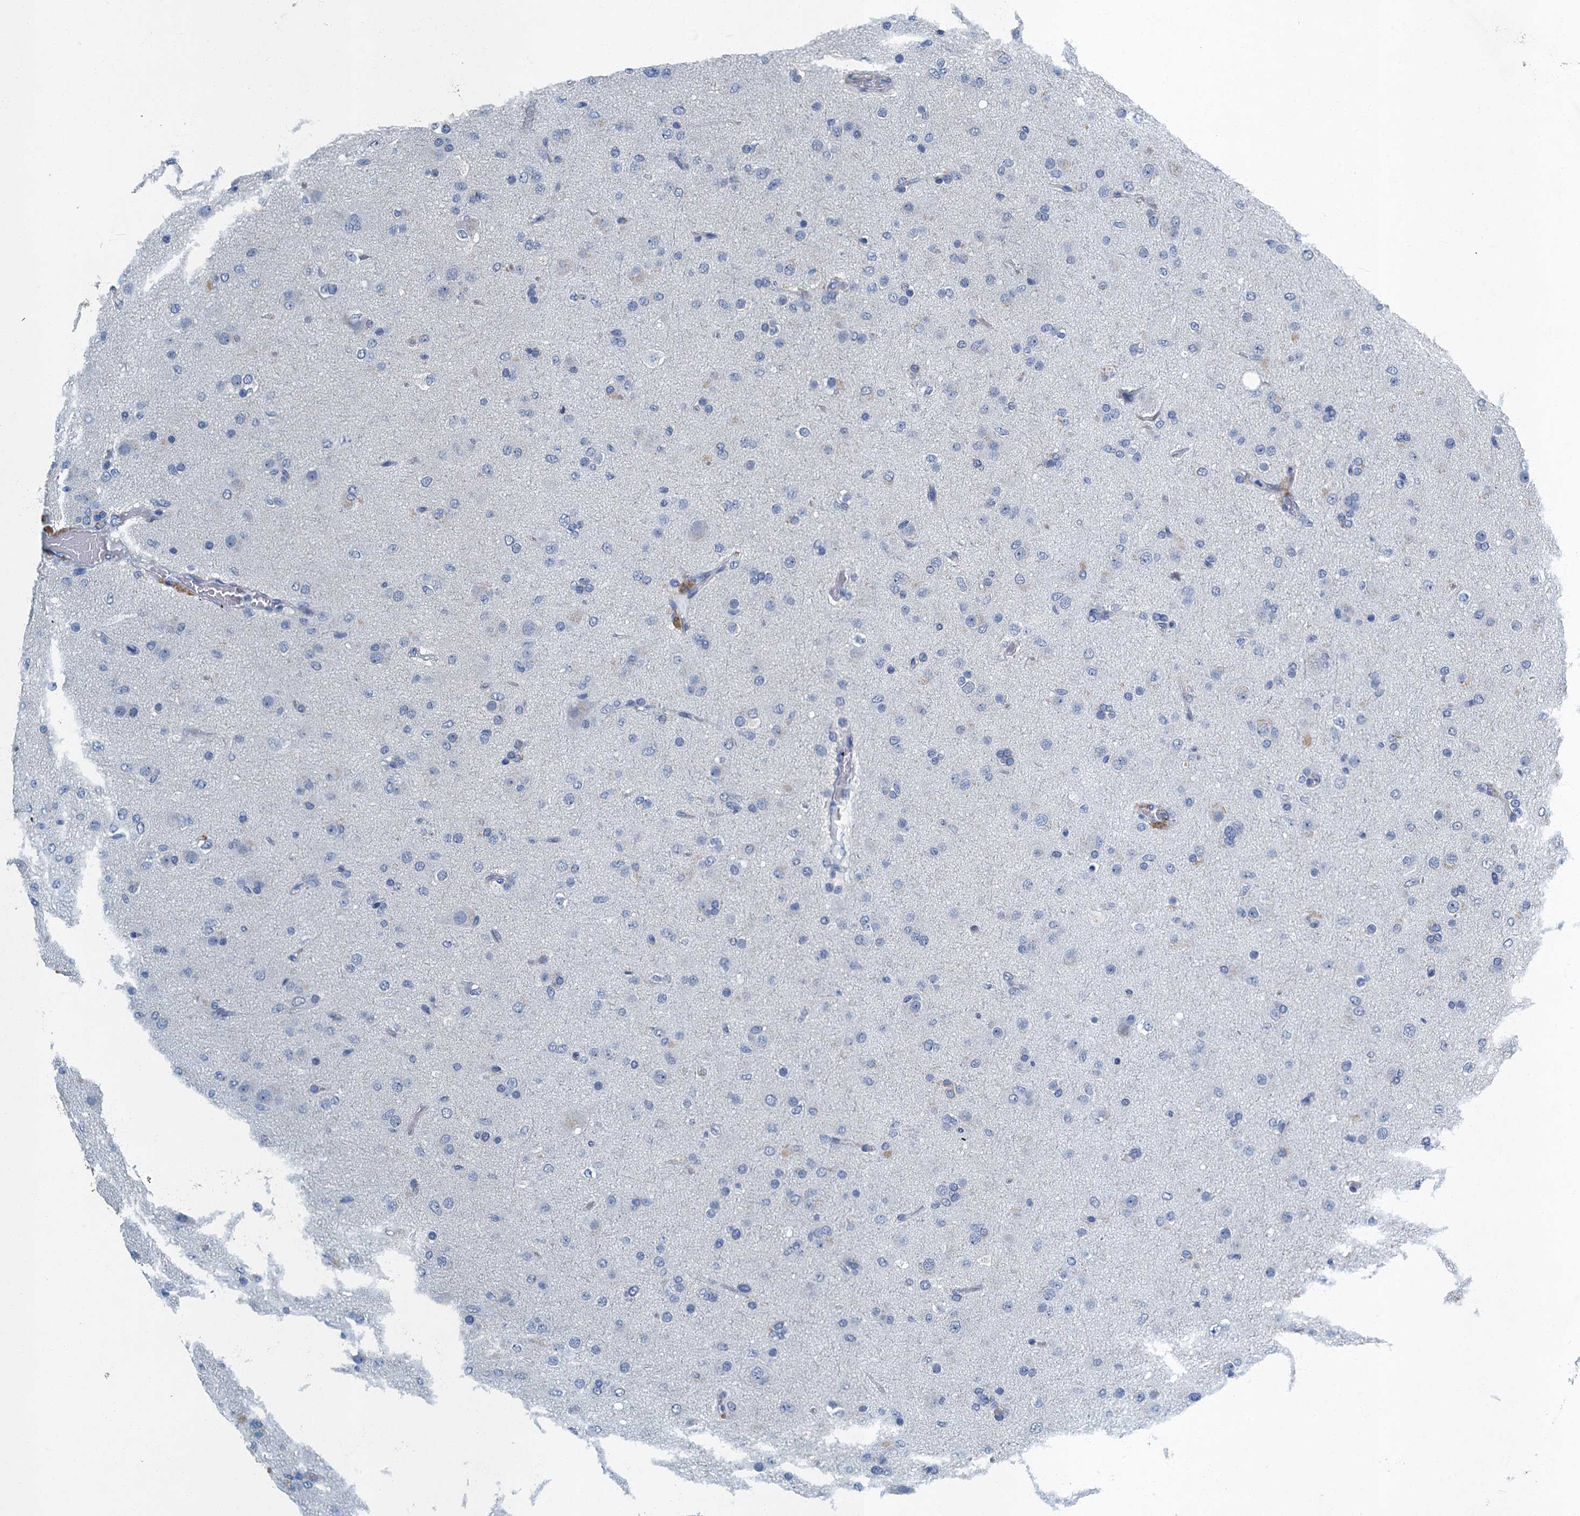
{"staining": {"intensity": "negative", "quantity": "none", "location": "none"}, "tissue": "glioma", "cell_type": "Tumor cells", "image_type": "cancer", "snomed": [{"axis": "morphology", "description": "Glioma, malignant, Low grade"}, {"axis": "topography", "description": "Brain"}], "caption": "Immunohistochemistry histopathology image of glioma stained for a protein (brown), which demonstrates no staining in tumor cells.", "gene": "GADL1", "patient": {"sex": "male", "age": 65}}